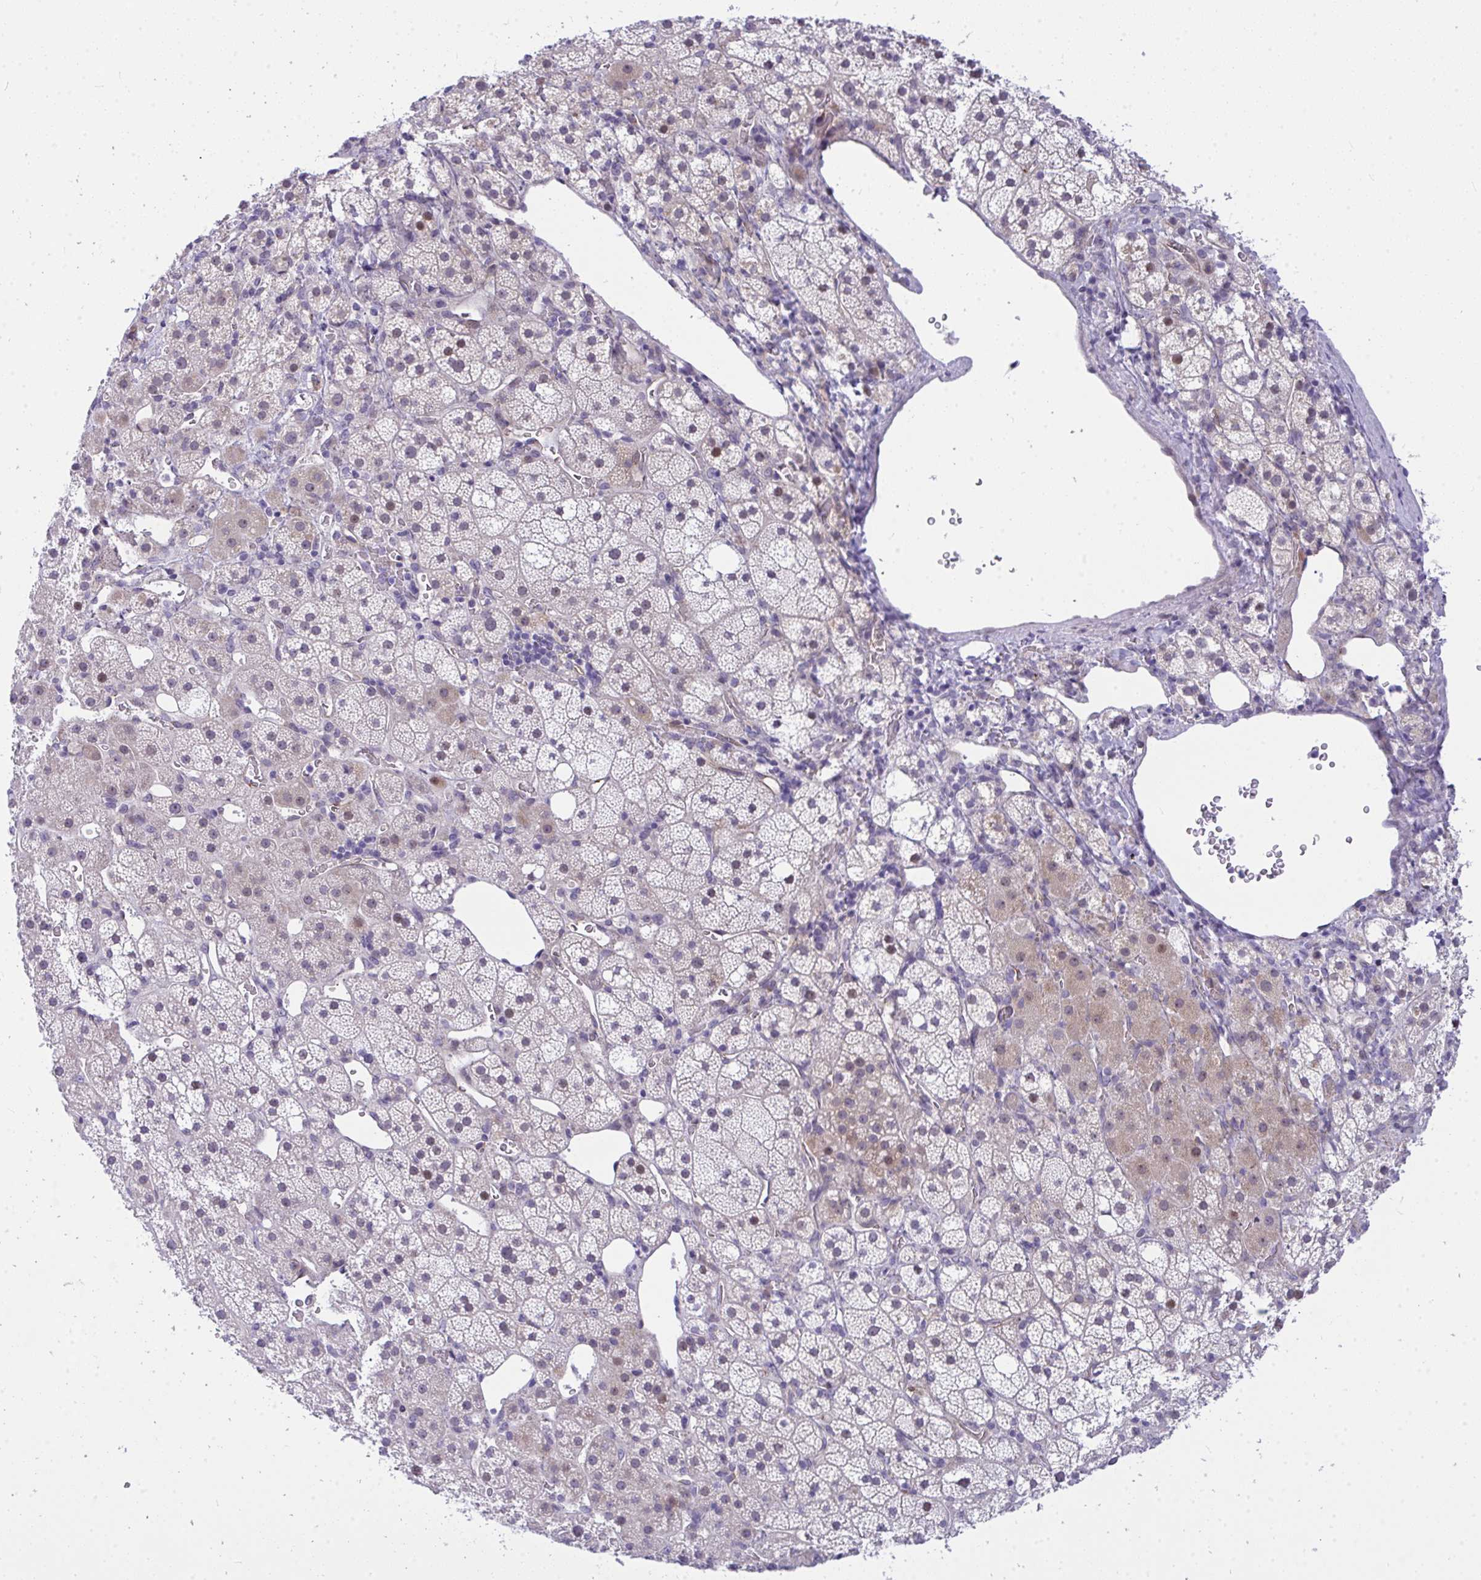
{"staining": {"intensity": "weak", "quantity": "<25%", "location": "cytoplasmic/membranous,nuclear"}, "tissue": "adrenal gland", "cell_type": "Glandular cells", "image_type": "normal", "snomed": [{"axis": "morphology", "description": "Normal tissue, NOS"}, {"axis": "topography", "description": "Adrenal gland"}], "caption": "Immunohistochemical staining of unremarkable adrenal gland exhibits no significant expression in glandular cells. (Brightfield microscopy of DAB (3,3'-diaminobenzidine) IHC at high magnification).", "gene": "NFXL1", "patient": {"sex": "male", "age": 53}}